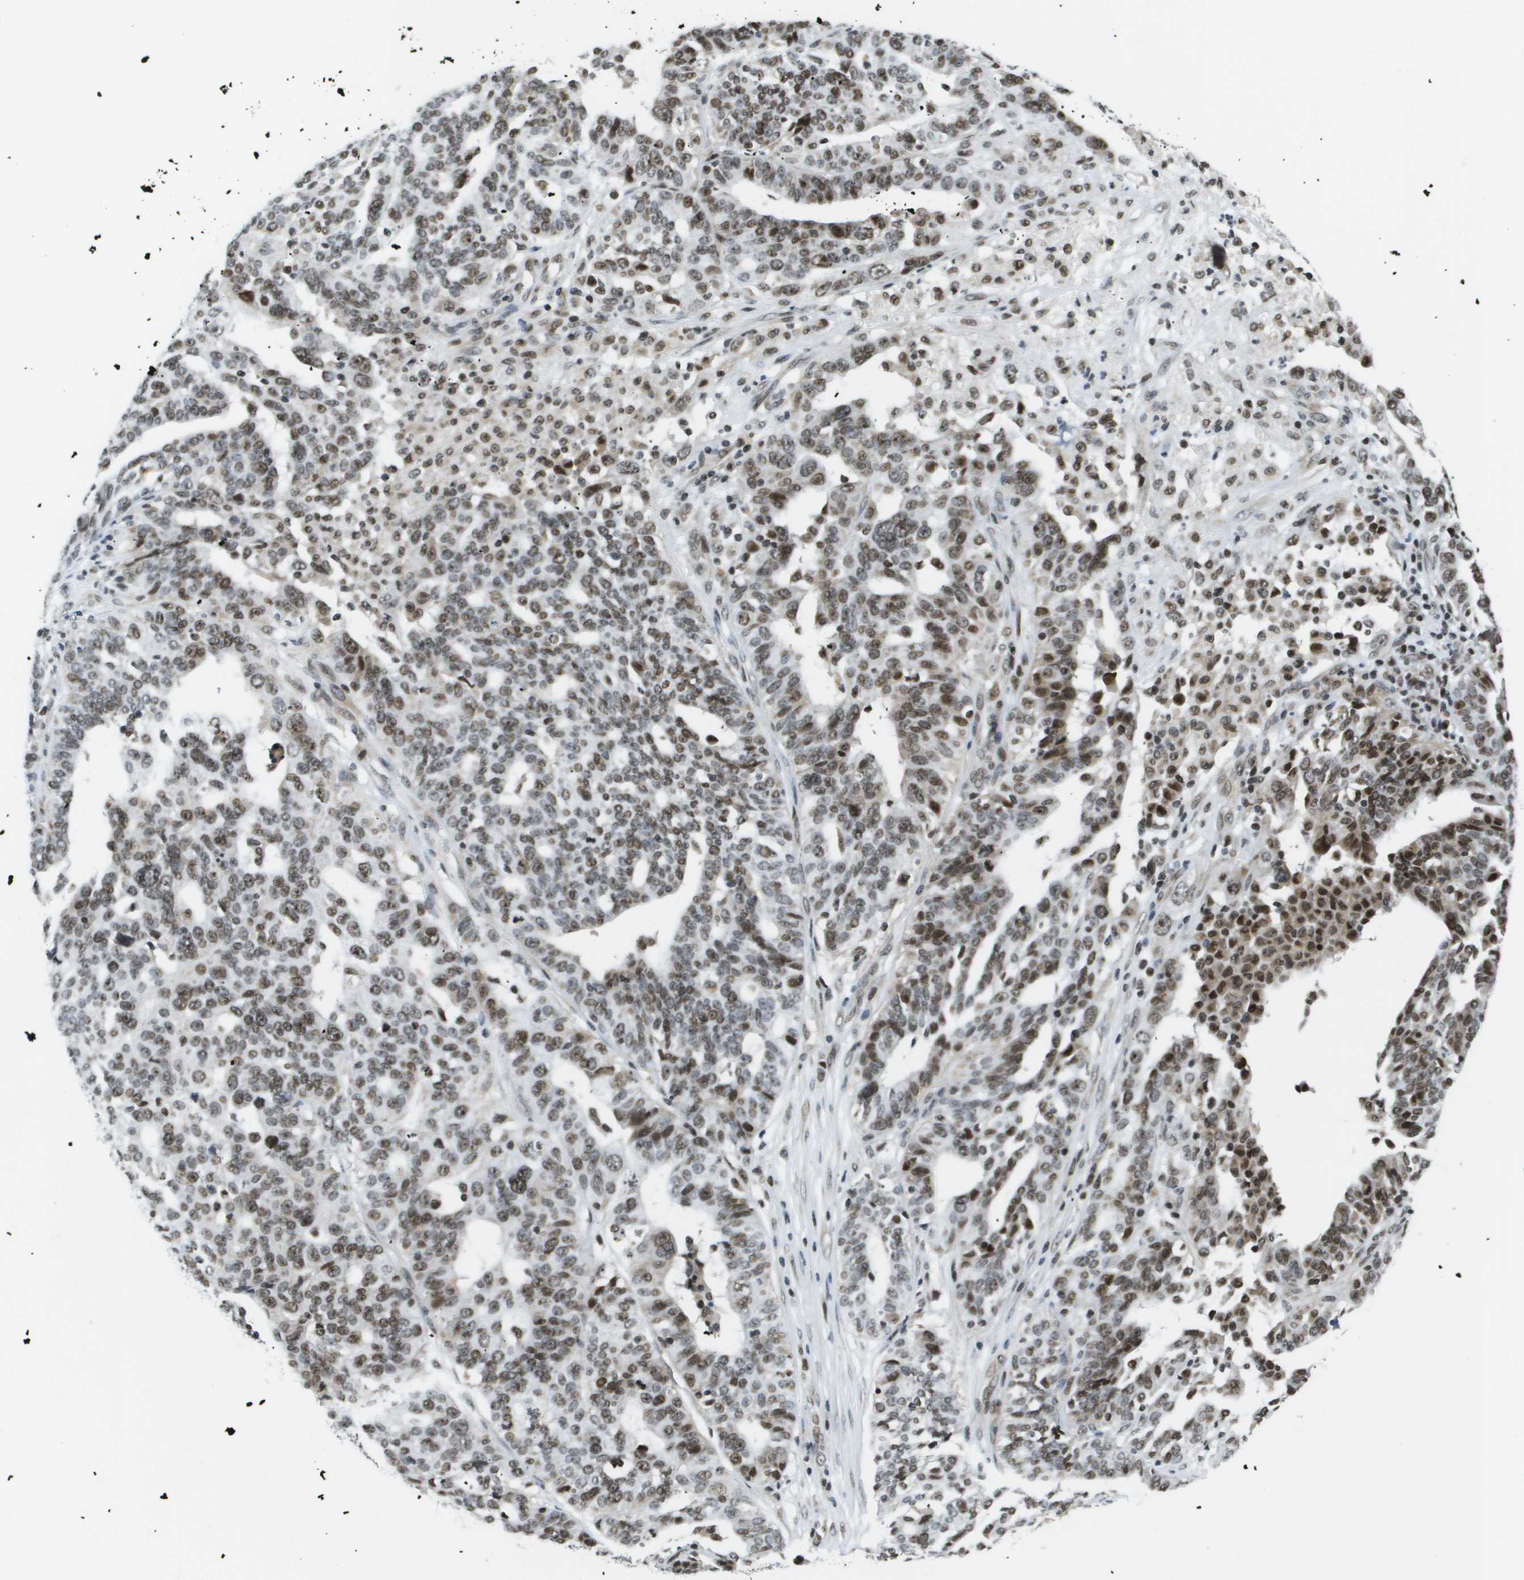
{"staining": {"intensity": "moderate", "quantity": ">75%", "location": "nuclear"}, "tissue": "ovarian cancer", "cell_type": "Tumor cells", "image_type": "cancer", "snomed": [{"axis": "morphology", "description": "Cystadenocarcinoma, serous, NOS"}, {"axis": "topography", "description": "Ovary"}], "caption": "Human ovarian cancer (serous cystadenocarcinoma) stained with a brown dye exhibits moderate nuclear positive positivity in about >75% of tumor cells.", "gene": "RECQL4", "patient": {"sex": "female", "age": 59}}